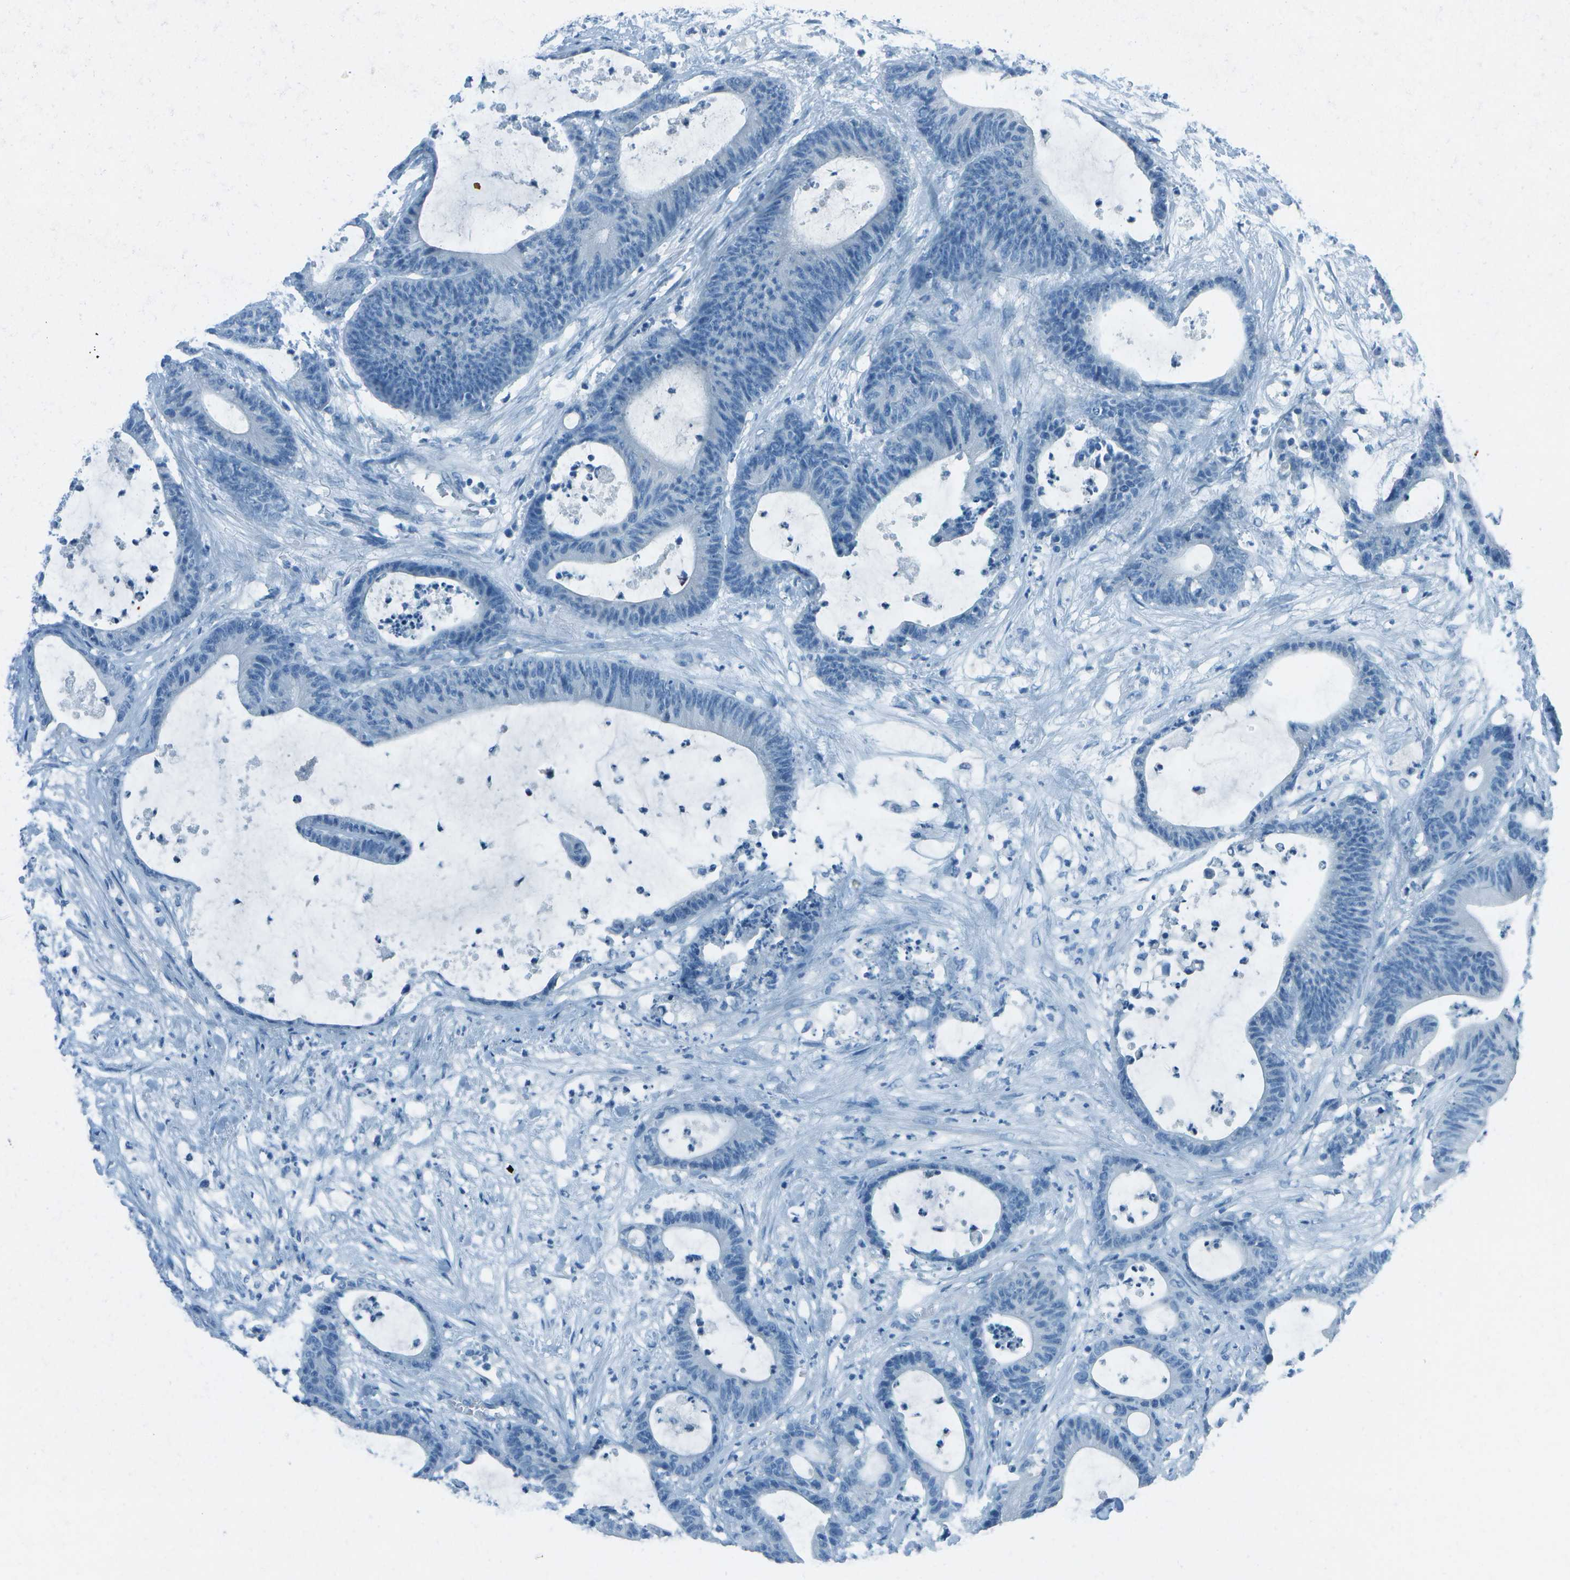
{"staining": {"intensity": "negative", "quantity": "none", "location": "none"}, "tissue": "colorectal cancer", "cell_type": "Tumor cells", "image_type": "cancer", "snomed": [{"axis": "morphology", "description": "Adenocarcinoma, NOS"}, {"axis": "topography", "description": "Colon"}], "caption": "Immunohistochemical staining of human adenocarcinoma (colorectal) exhibits no significant staining in tumor cells.", "gene": "FGF1", "patient": {"sex": "female", "age": 84}}